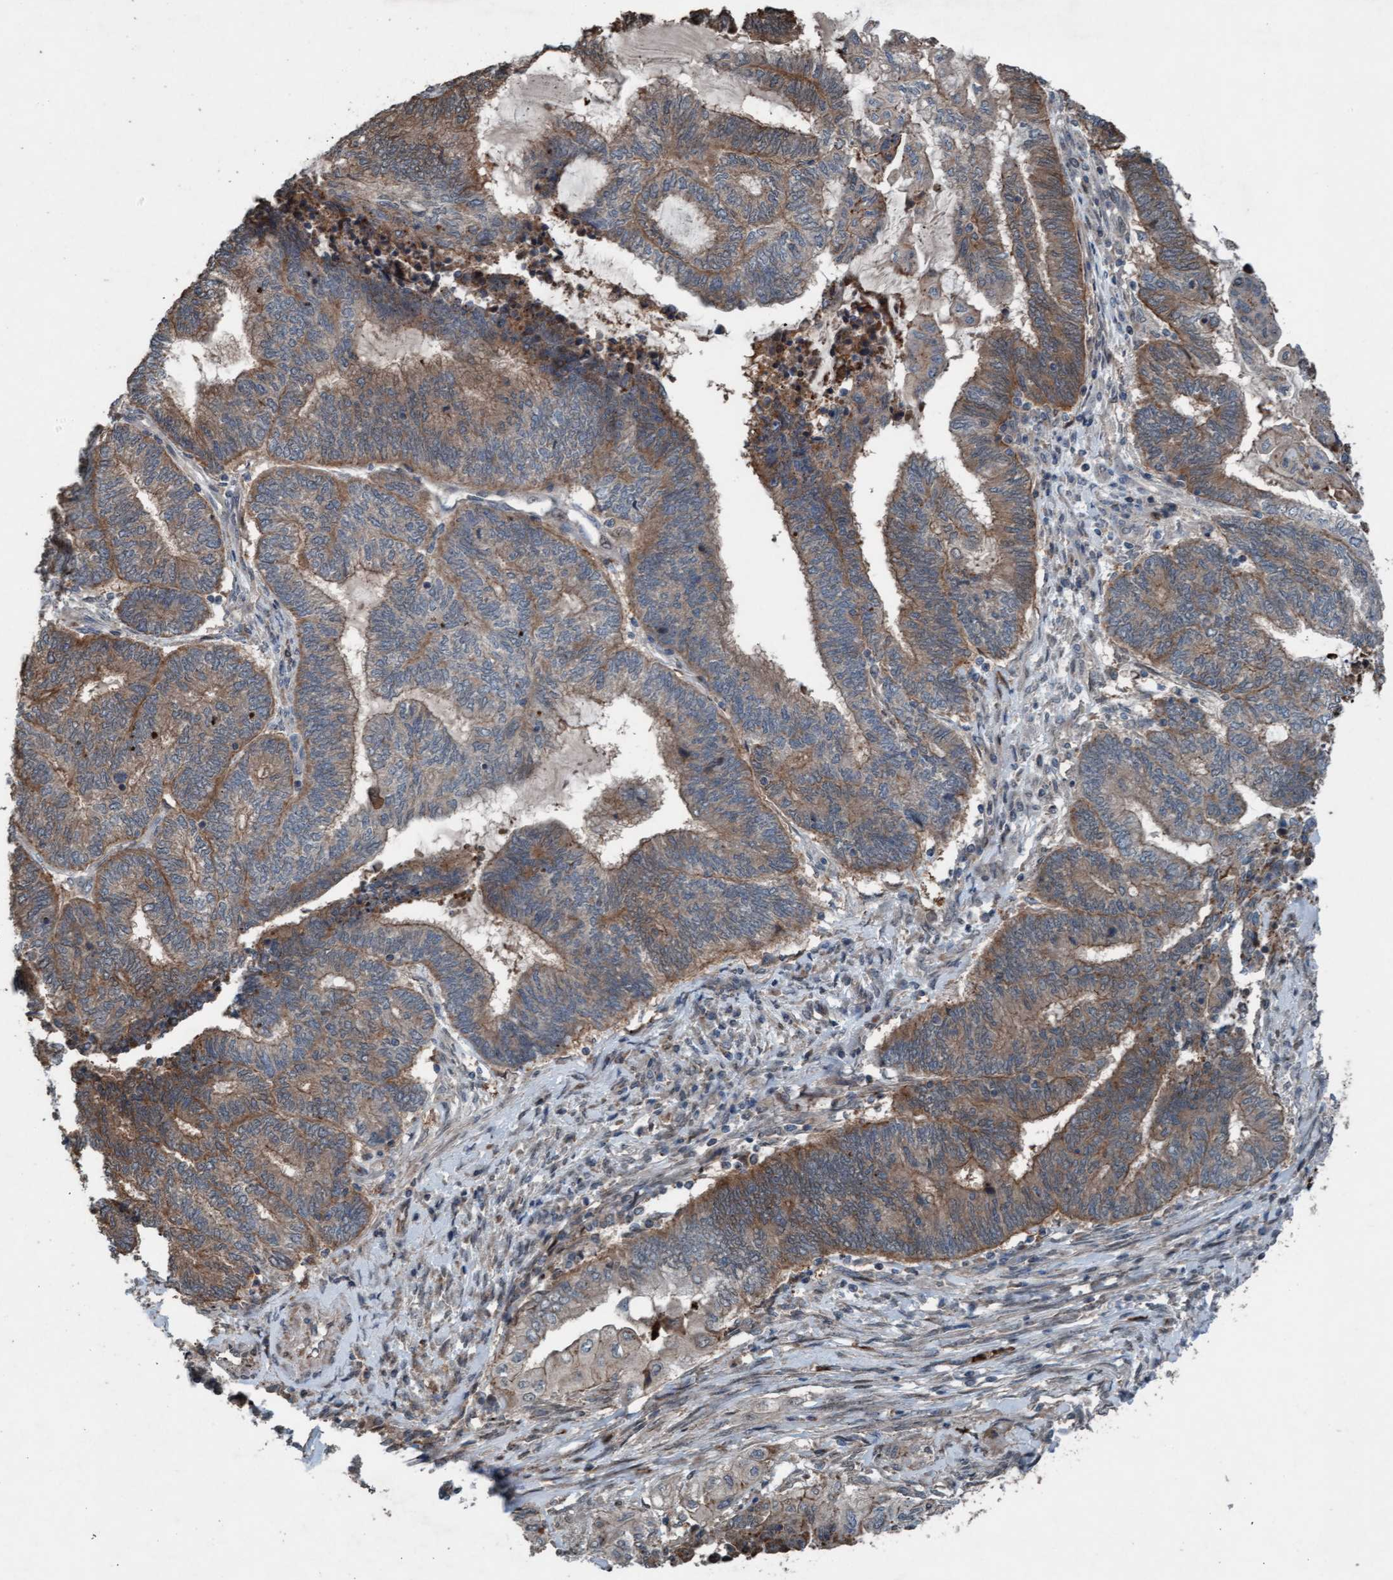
{"staining": {"intensity": "moderate", "quantity": ">75%", "location": "cytoplasmic/membranous"}, "tissue": "endometrial cancer", "cell_type": "Tumor cells", "image_type": "cancer", "snomed": [{"axis": "morphology", "description": "Adenocarcinoma, NOS"}, {"axis": "topography", "description": "Uterus"}, {"axis": "topography", "description": "Endometrium"}], "caption": "Immunohistochemical staining of human adenocarcinoma (endometrial) demonstrates moderate cytoplasmic/membranous protein positivity in about >75% of tumor cells.", "gene": "PLXNB2", "patient": {"sex": "female", "age": 70}}